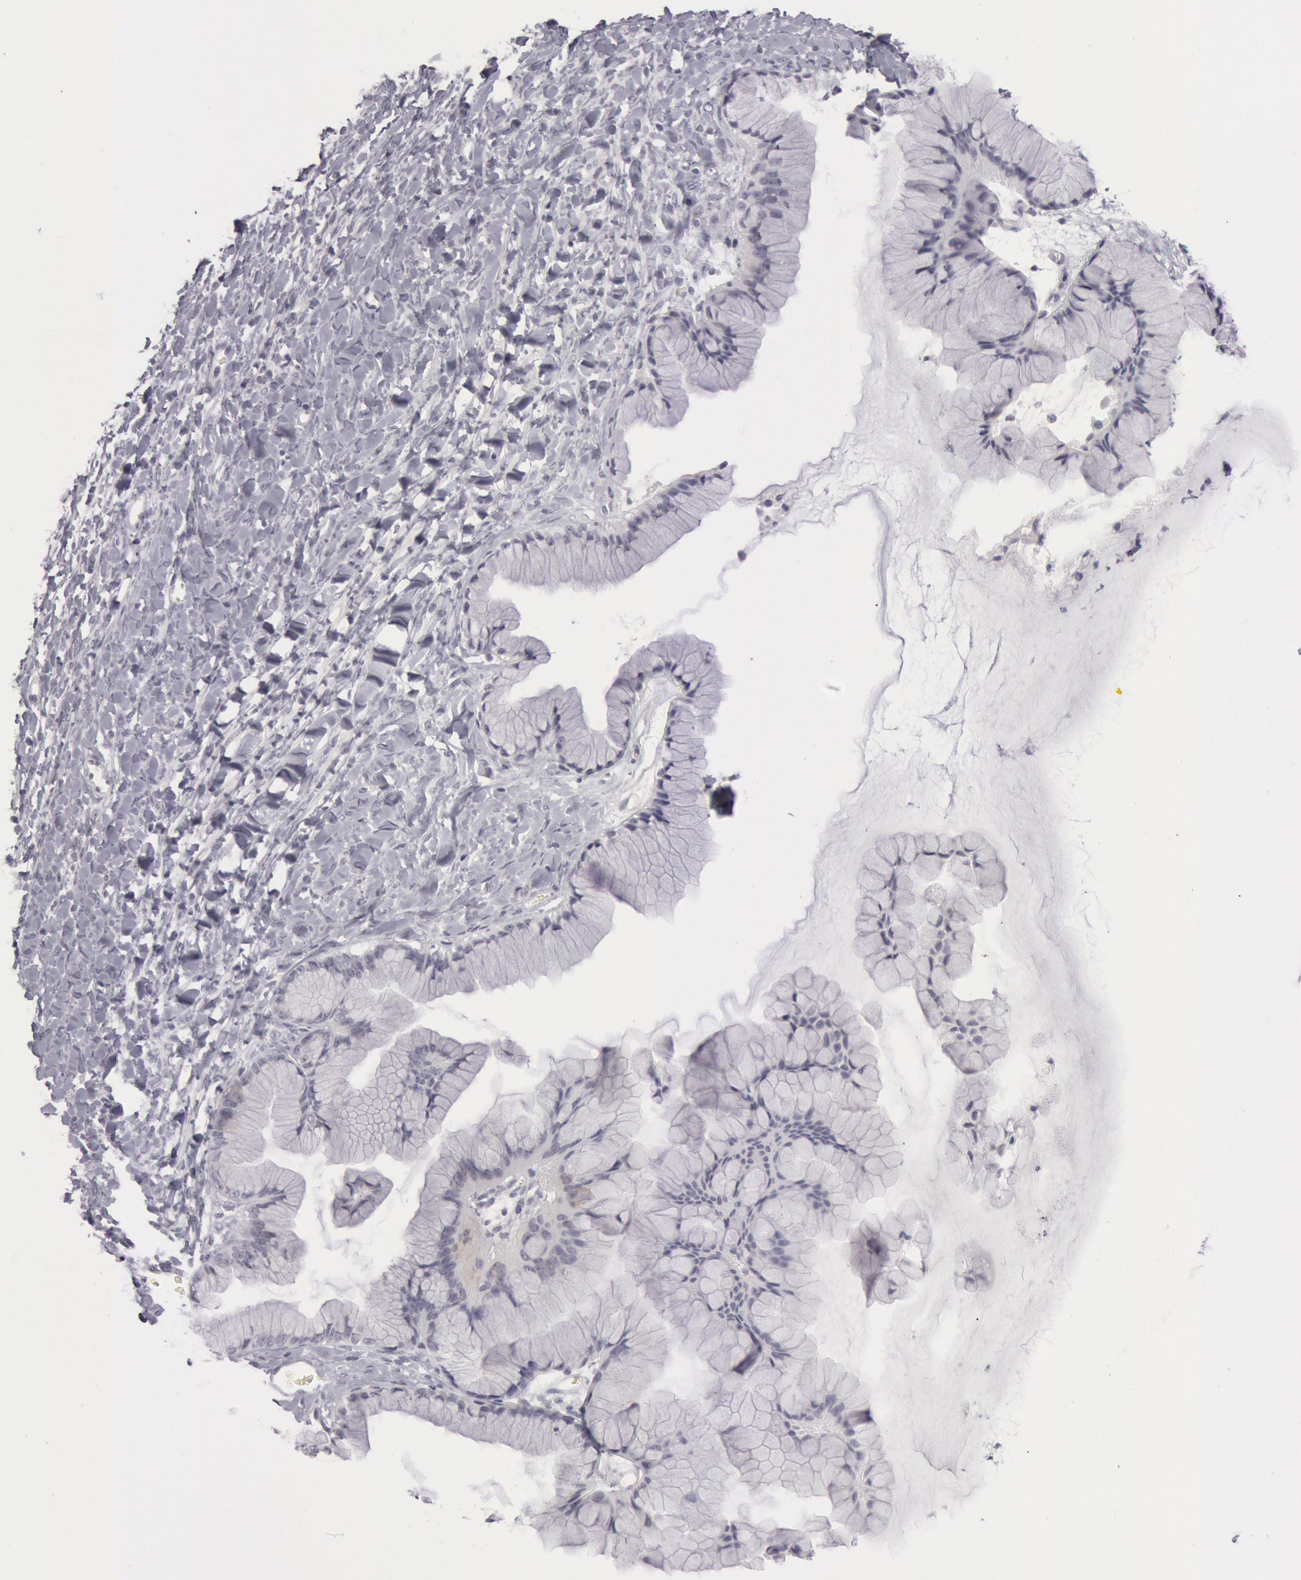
{"staining": {"intensity": "negative", "quantity": "none", "location": "none"}, "tissue": "ovarian cancer", "cell_type": "Tumor cells", "image_type": "cancer", "snomed": [{"axis": "morphology", "description": "Cystadenocarcinoma, mucinous, NOS"}, {"axis": "topography", "description": "Ovary"}], "caption": "Immunohistochemistry micrograph of ovarian cancer (mucinous cystadenocarcinoma) stained for a protein (brown), which demonstrates no staining in tumor cells. (DAB (3,3'-diaminobenzidine) immunohistochemistry visualized using brightfield microscopy, high magnification).", "gene": "KRT16", "patient": {"sex": "female", "age": 41}}